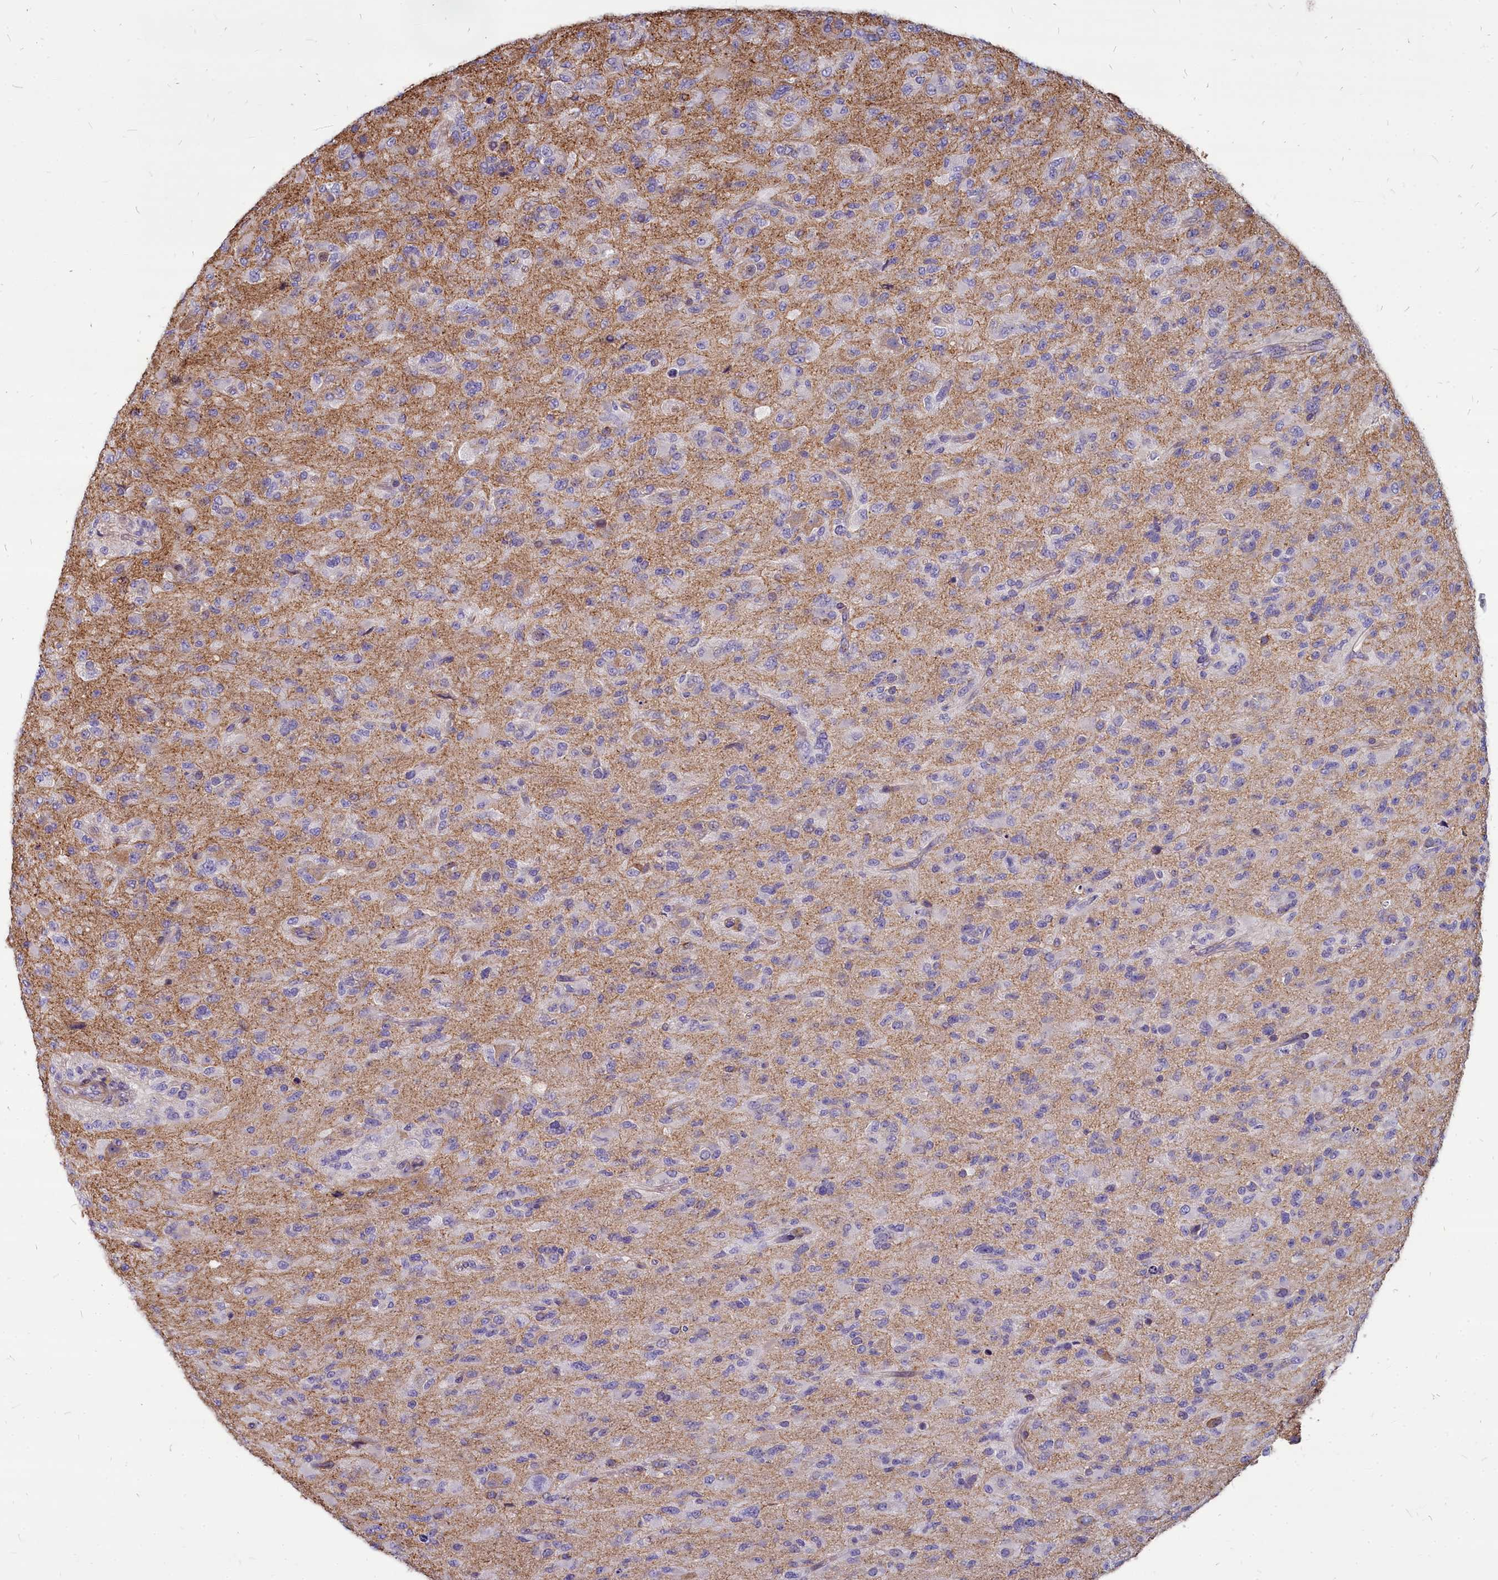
{"staining": {"intensity": "negative", "quantity": "none", "location": "none"}, "tissue": "glioma", "cell_type": "Tumor cells", "image_type": "cancer", "snomed": [{"axis": "morphology", "description": "Glioma, malignant, Low grade"}, {"axis": "topography", "description": "Brain"}], "caption": "An image of glioma stained for a protein reveals no brown staining in tumor cells. (Immunohistochemistry (ihc), brightfield microscopy, high magnification).", "gene": "TTC5", "patient": {"sex": "male", "age": 65}}